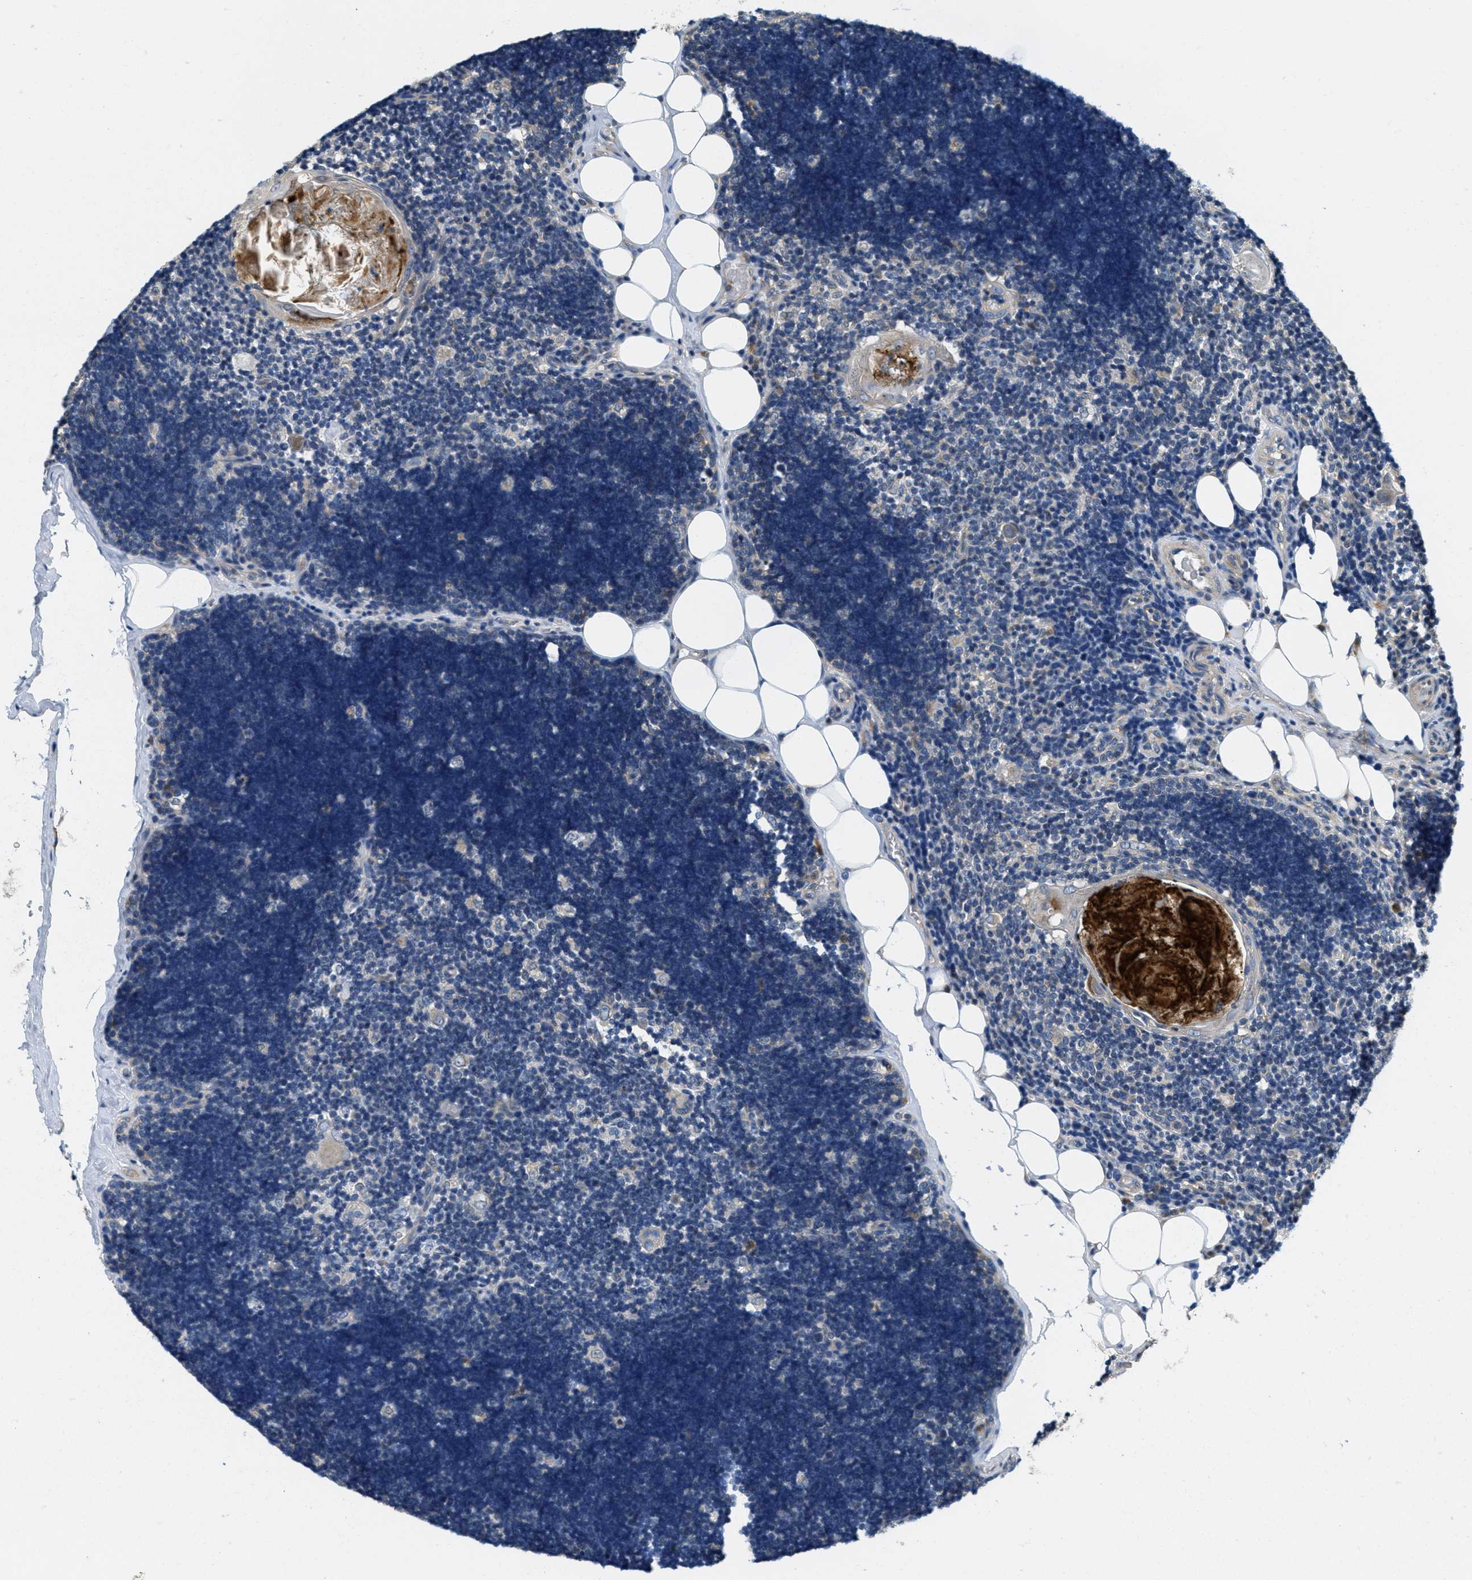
{"staining": {"intensity": "weak", "quantity": "<25%", "location": "cytoplasmic/membranous"}, "tissue": "lymph node", "cell_type": "Germinal center cells", "image_type": "normal", "snomed": [{"axis": "morphology", "description": "Normal tissue, NOS"}, {"axis": "topography", "description": "Lymph node"}], "caption": "A micrograph of human lymph node is negative for staining in germinal center cells.", "gene": "TOMM70", "patient": {"sex": "male", "age": 33}}